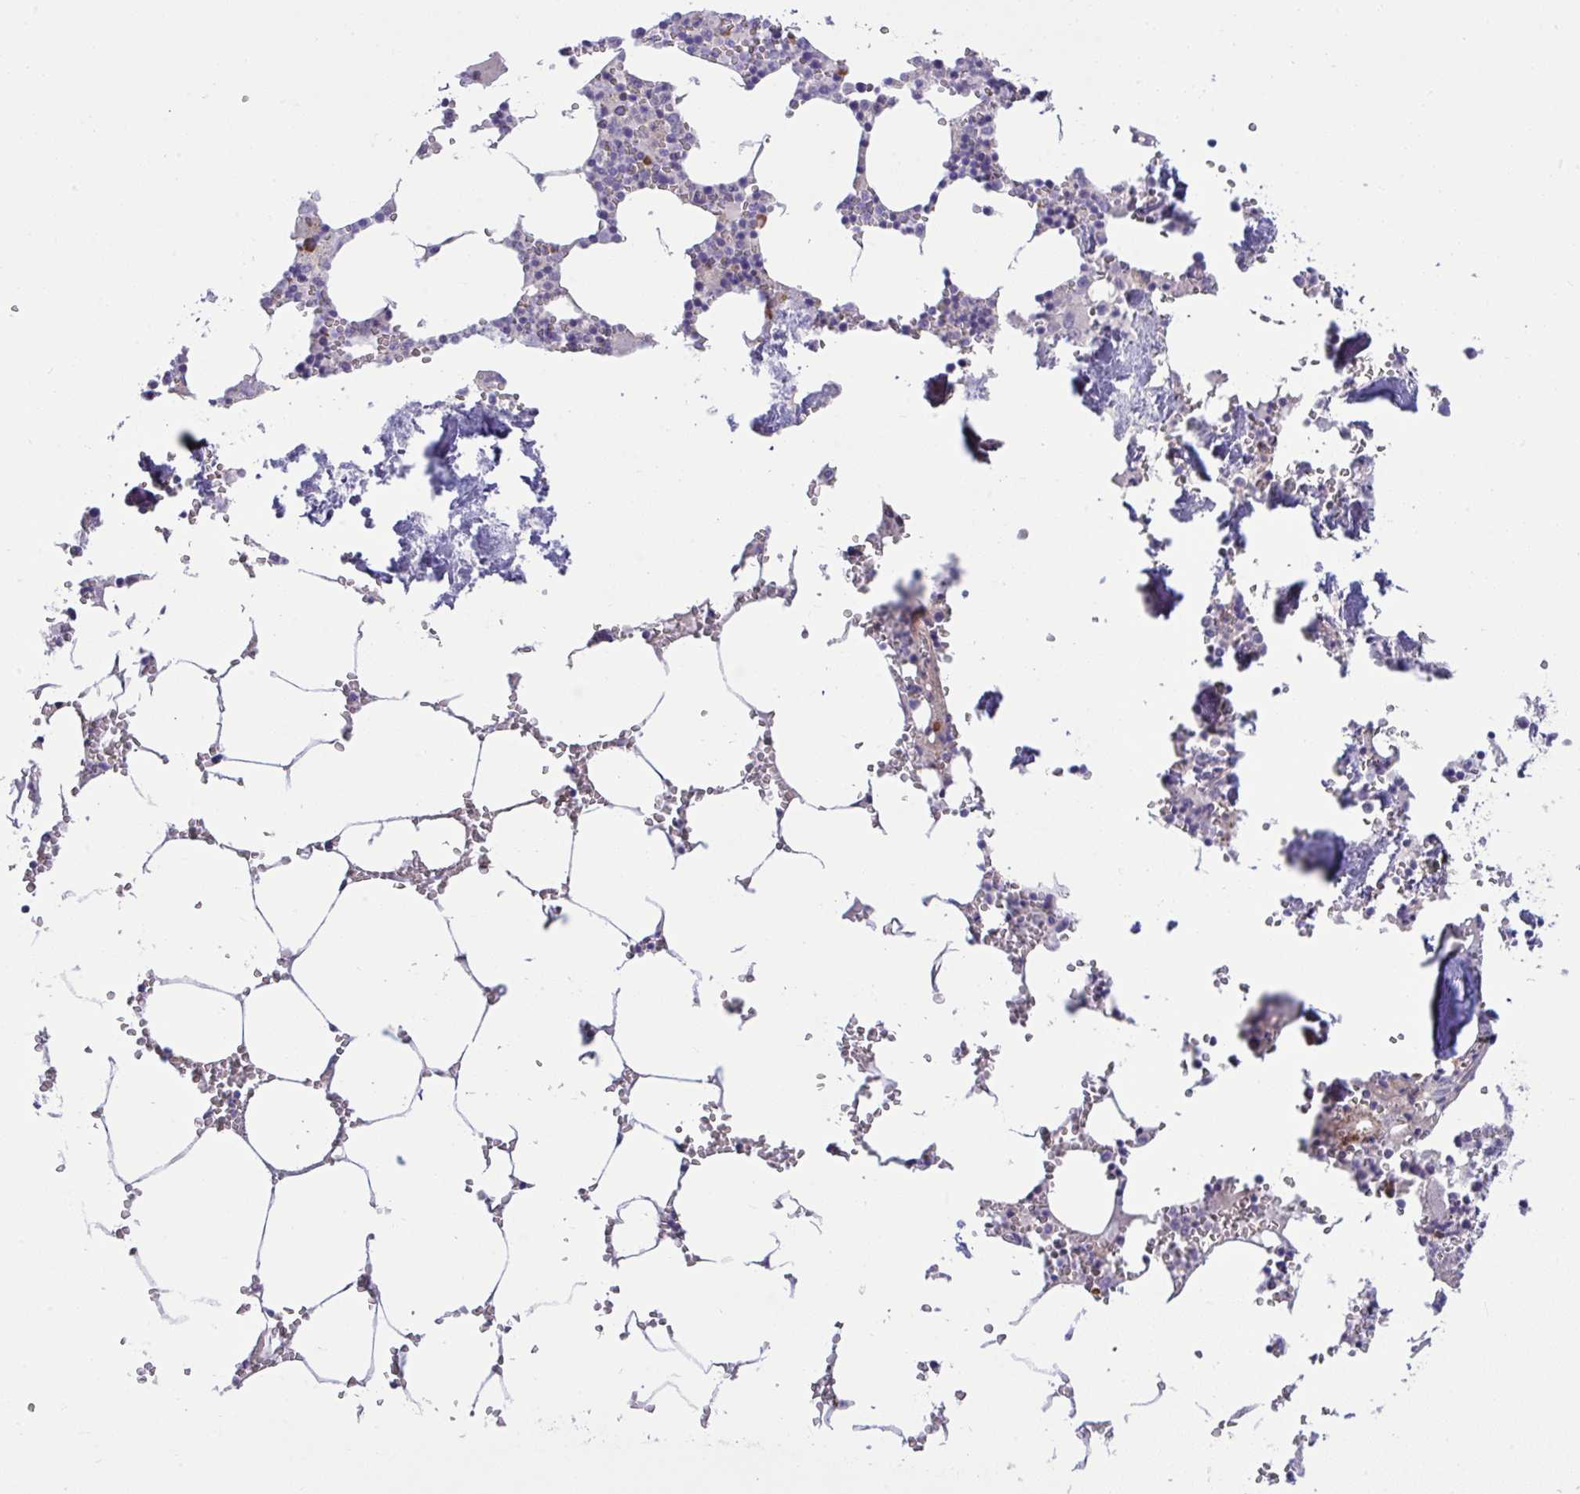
{"staining": {"intensity": "strong", "quantity": "<25%", "location": "cytoplasmic/membranous"}, "tissue": "bone marrow", "cell_type": "Hematopoietic cells", "image_type": "normal", "snomed": [{"axis": "morphology", "description": "Normal tissue, NOS"}, {"axis": "topography", "description": "Bone marrow"}], "caption": "High-power microscopy captured an immunohistochemistry image of normal bone marrow, revealing strong cytoplasmic/membranous expression in approximately <25% of hematopoietic cells.", "gene": "PIGZ", "patient": {"sex": "male", "age": 54}}